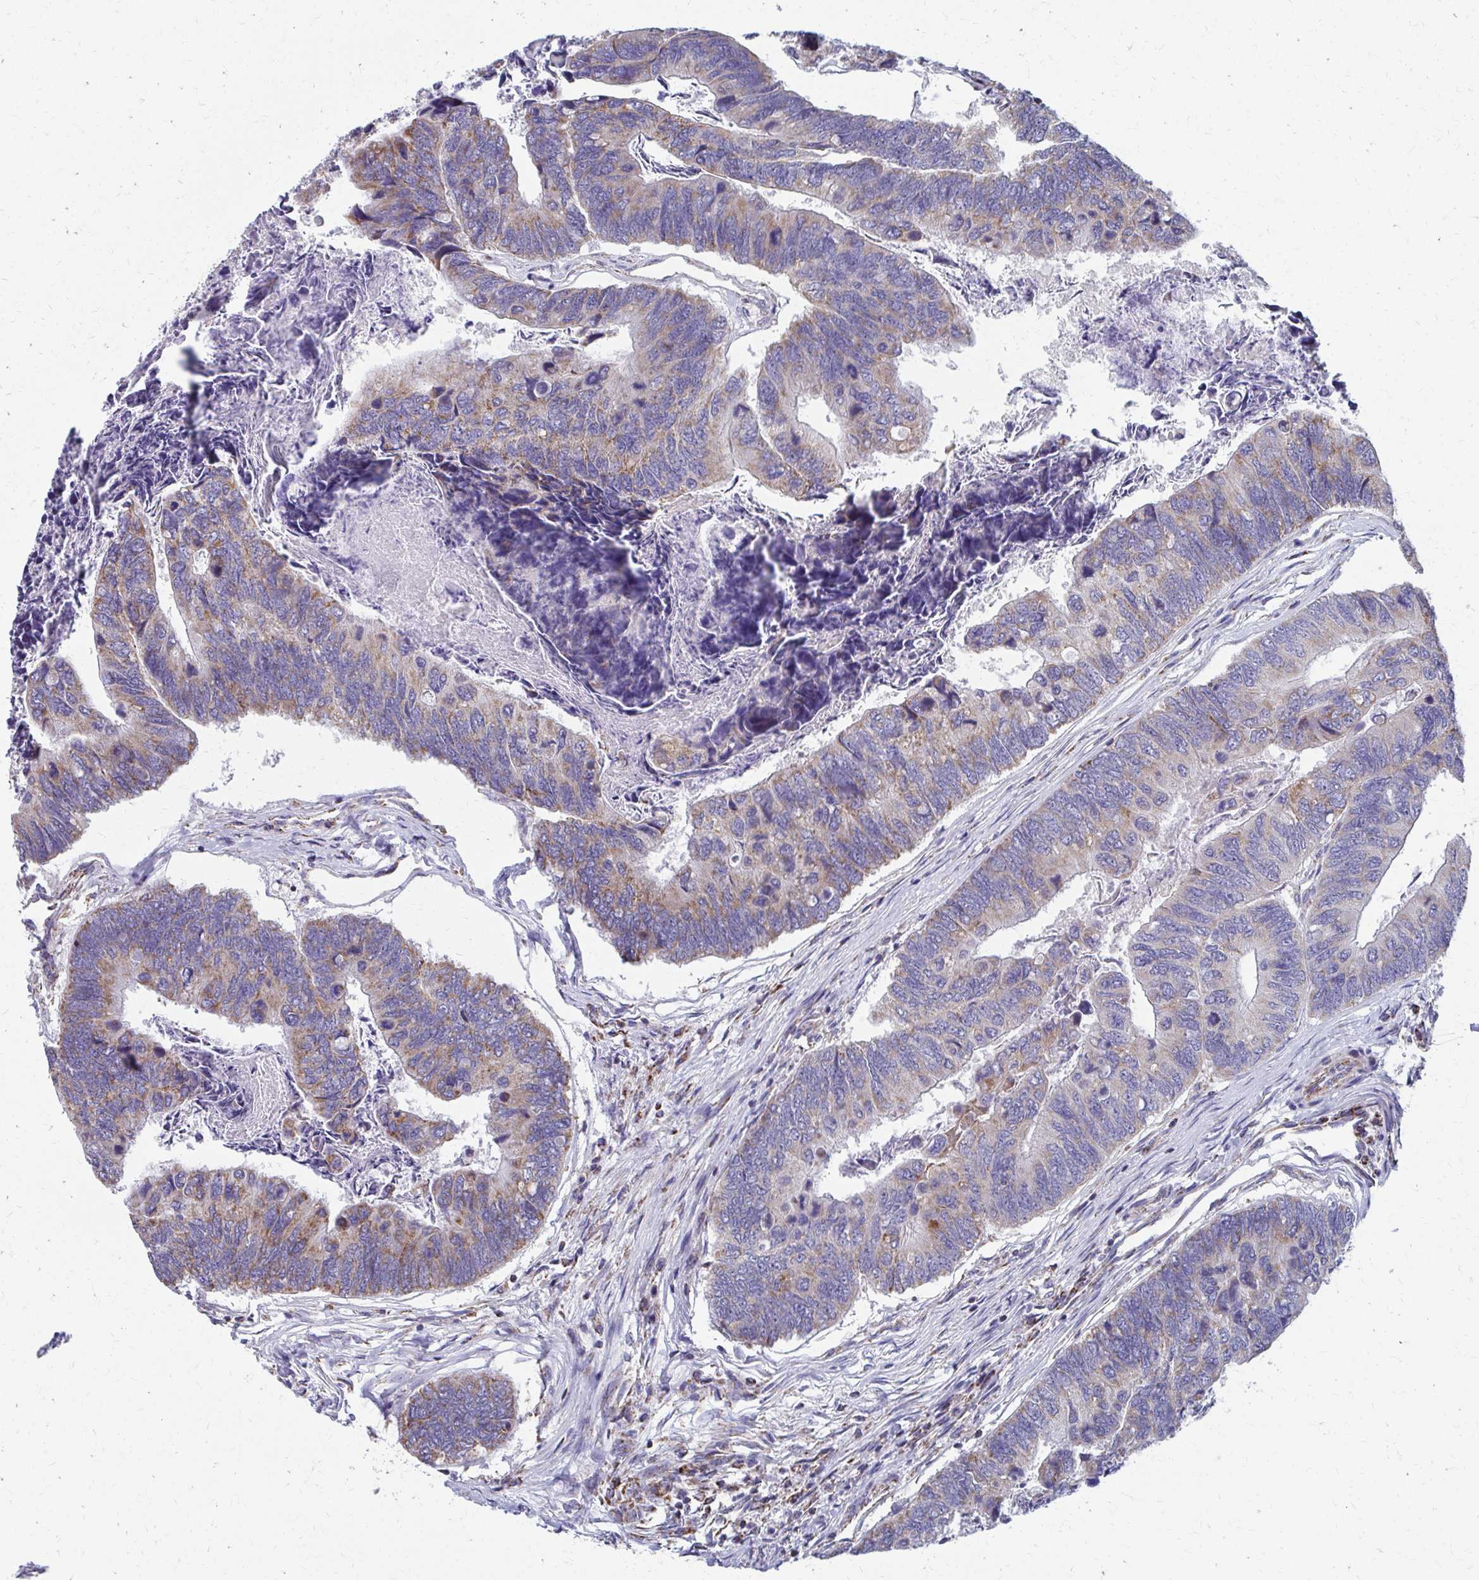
{"staining": {"intensity": "moderate", "quantity": "25%-75%", "location": "cytoplasmic/membranous"}, "tissue": "colorectal cancer", "cell_type": "Tumor cells", "image_type": "cancer", "snomed": [{"axis": "morphology", "description": "Adenocarcinoma, NOS"}, {"axis": "topography", "description": "Colon"}], "caption": "The micrograph reveals a brown stain indicating the presence of a protein in the cytoplasmic/membranous of tumor cells in colorectal cancer (adenocarcinoma).", "gene": "RCC1L", "patient": {"sex": "female", "age": 67}}